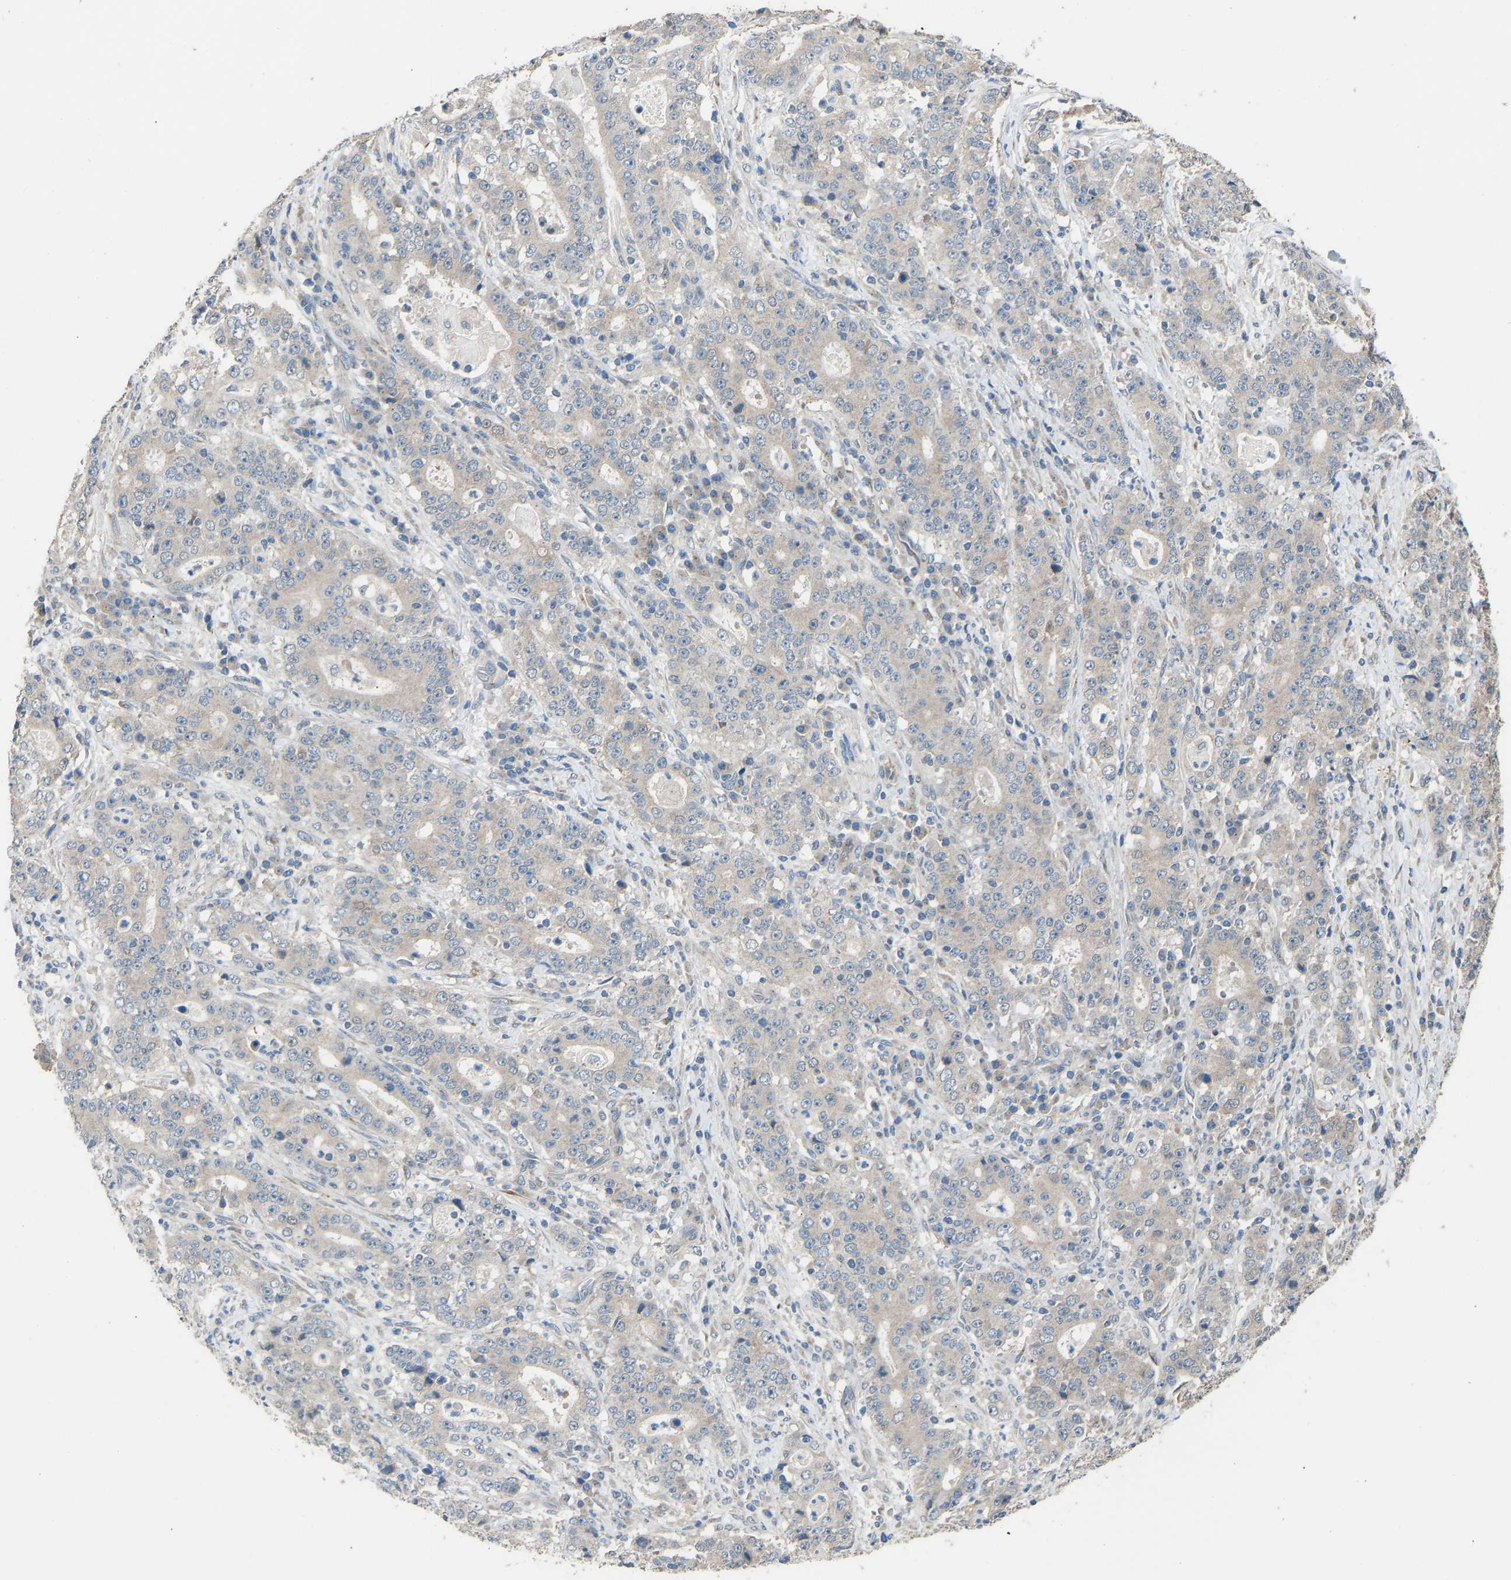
{"staining": {"intensity": "negative", "quantity": "none", "location": "none"}, "tissue": "stomach cancer", "cell_type": "Tumor cells", "image_type": "cancer", "snomed": [{"axis": "morphology", "description": "Normal tissue, NOS"}, {"axis": "morphology", "description": "Adenocarcinoma, NOS"}, {"axis": "topography", "description": "Stomach, upper"}, {"axis": "topography", "description": "Stomach"}], "caption": "A histopathology image of human adenocarcinoma (stomach) is negative for staining in tumor cells.", "gene": "SLC43A1", "patient": {"sex": "male", "age": 59}}